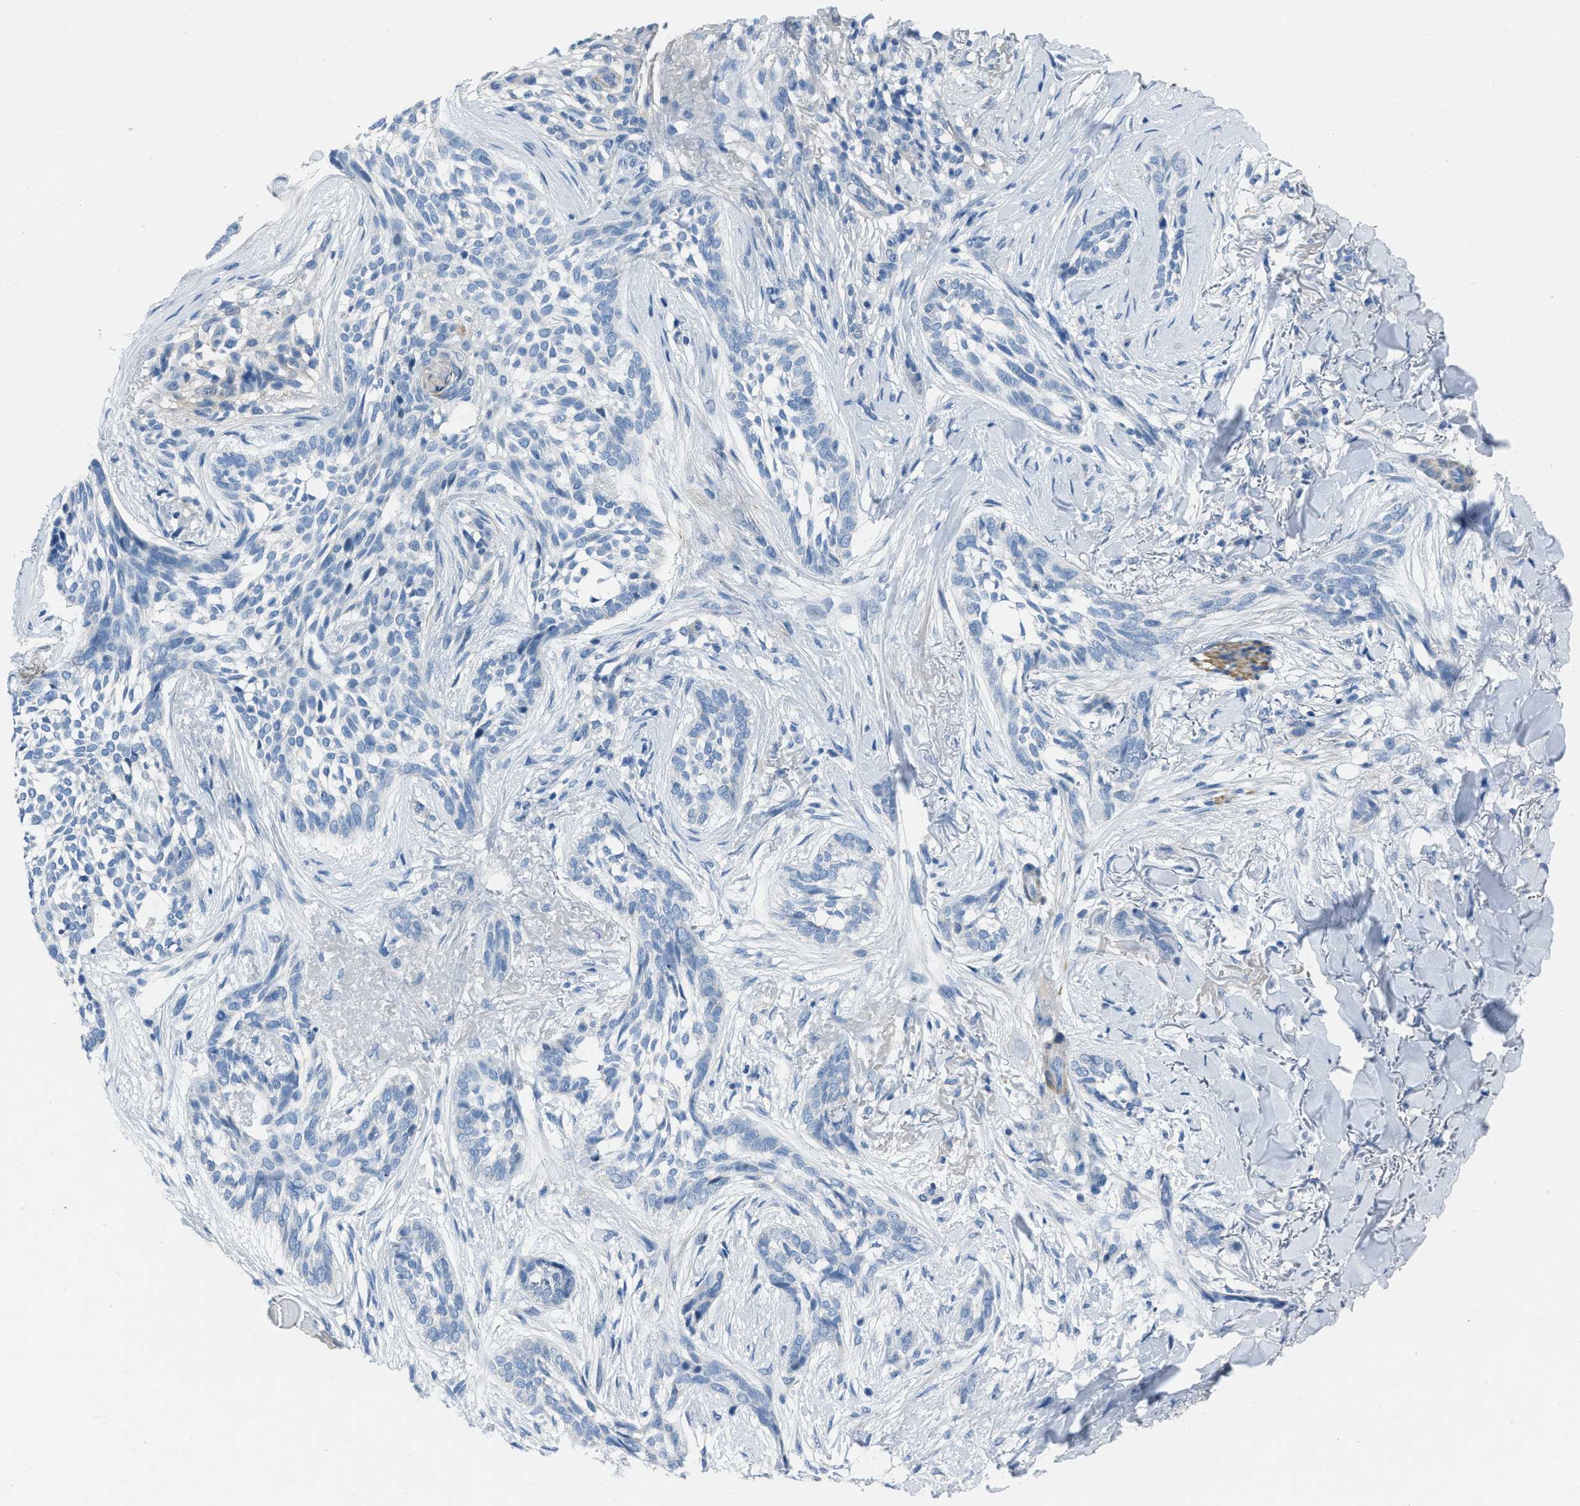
{"staining": {"intensity": "negative", "quantity": "none", "location": "none"}, "tissue": "skin cancer", "cell_type": "Tumor cells", "image_type": "cancer", "snomed": [{"axis": "morphology", "description": "Basal cell carcinoma"}, {"axis": "topography", "description": "Skin"}], "caption": "Immunohistochemical staining of human basal cell carcinoma (skin) displays no significant expression in tumor cells.", "gene": "SPATC1L", "patient": {"sex": "female", "age": 88}}